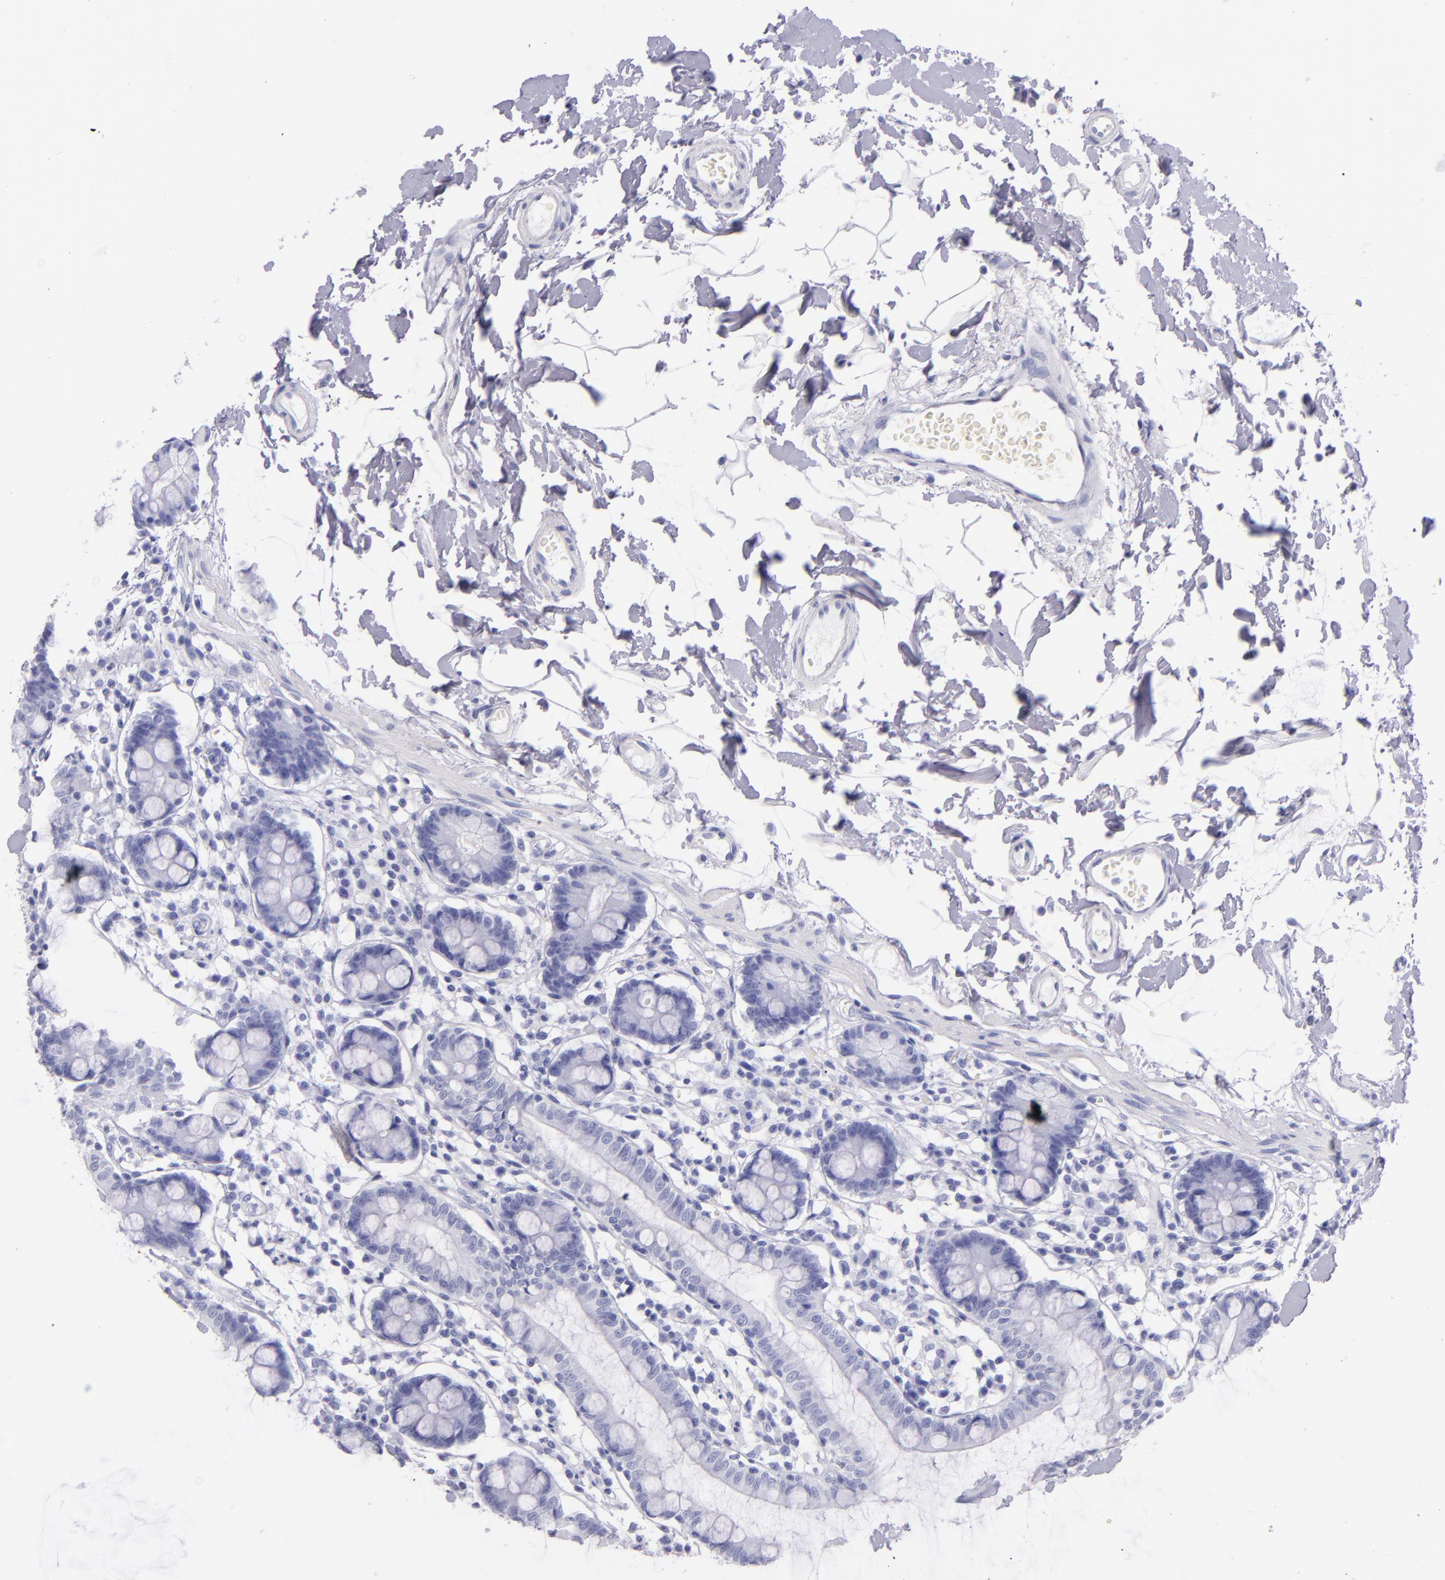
{"staining": {"intensity": "negative", "quantity": "none", "location": "none"}, "tissue": "small intestine", "cell_type": "Glandular cells", "image_type": "normal", "snomed": [{"axis": "morphology", "description": "Normal tissue, NOS"}, {"axis": "topography", "description": "Small intestine"}], "caption": "High magnification brightfield microscopy of normal small intestine stained with DAB (brown) and counterstained with hematoxylin (blue): glandular cells show no significant expression. The staining is performed using DAB (3,3'-diaminobenzidine) brown chromogen with nuclei counter-stained in using hematoxylin.", "gene": "SFTPB", "patient": {"sex": "female", "age": 61}}